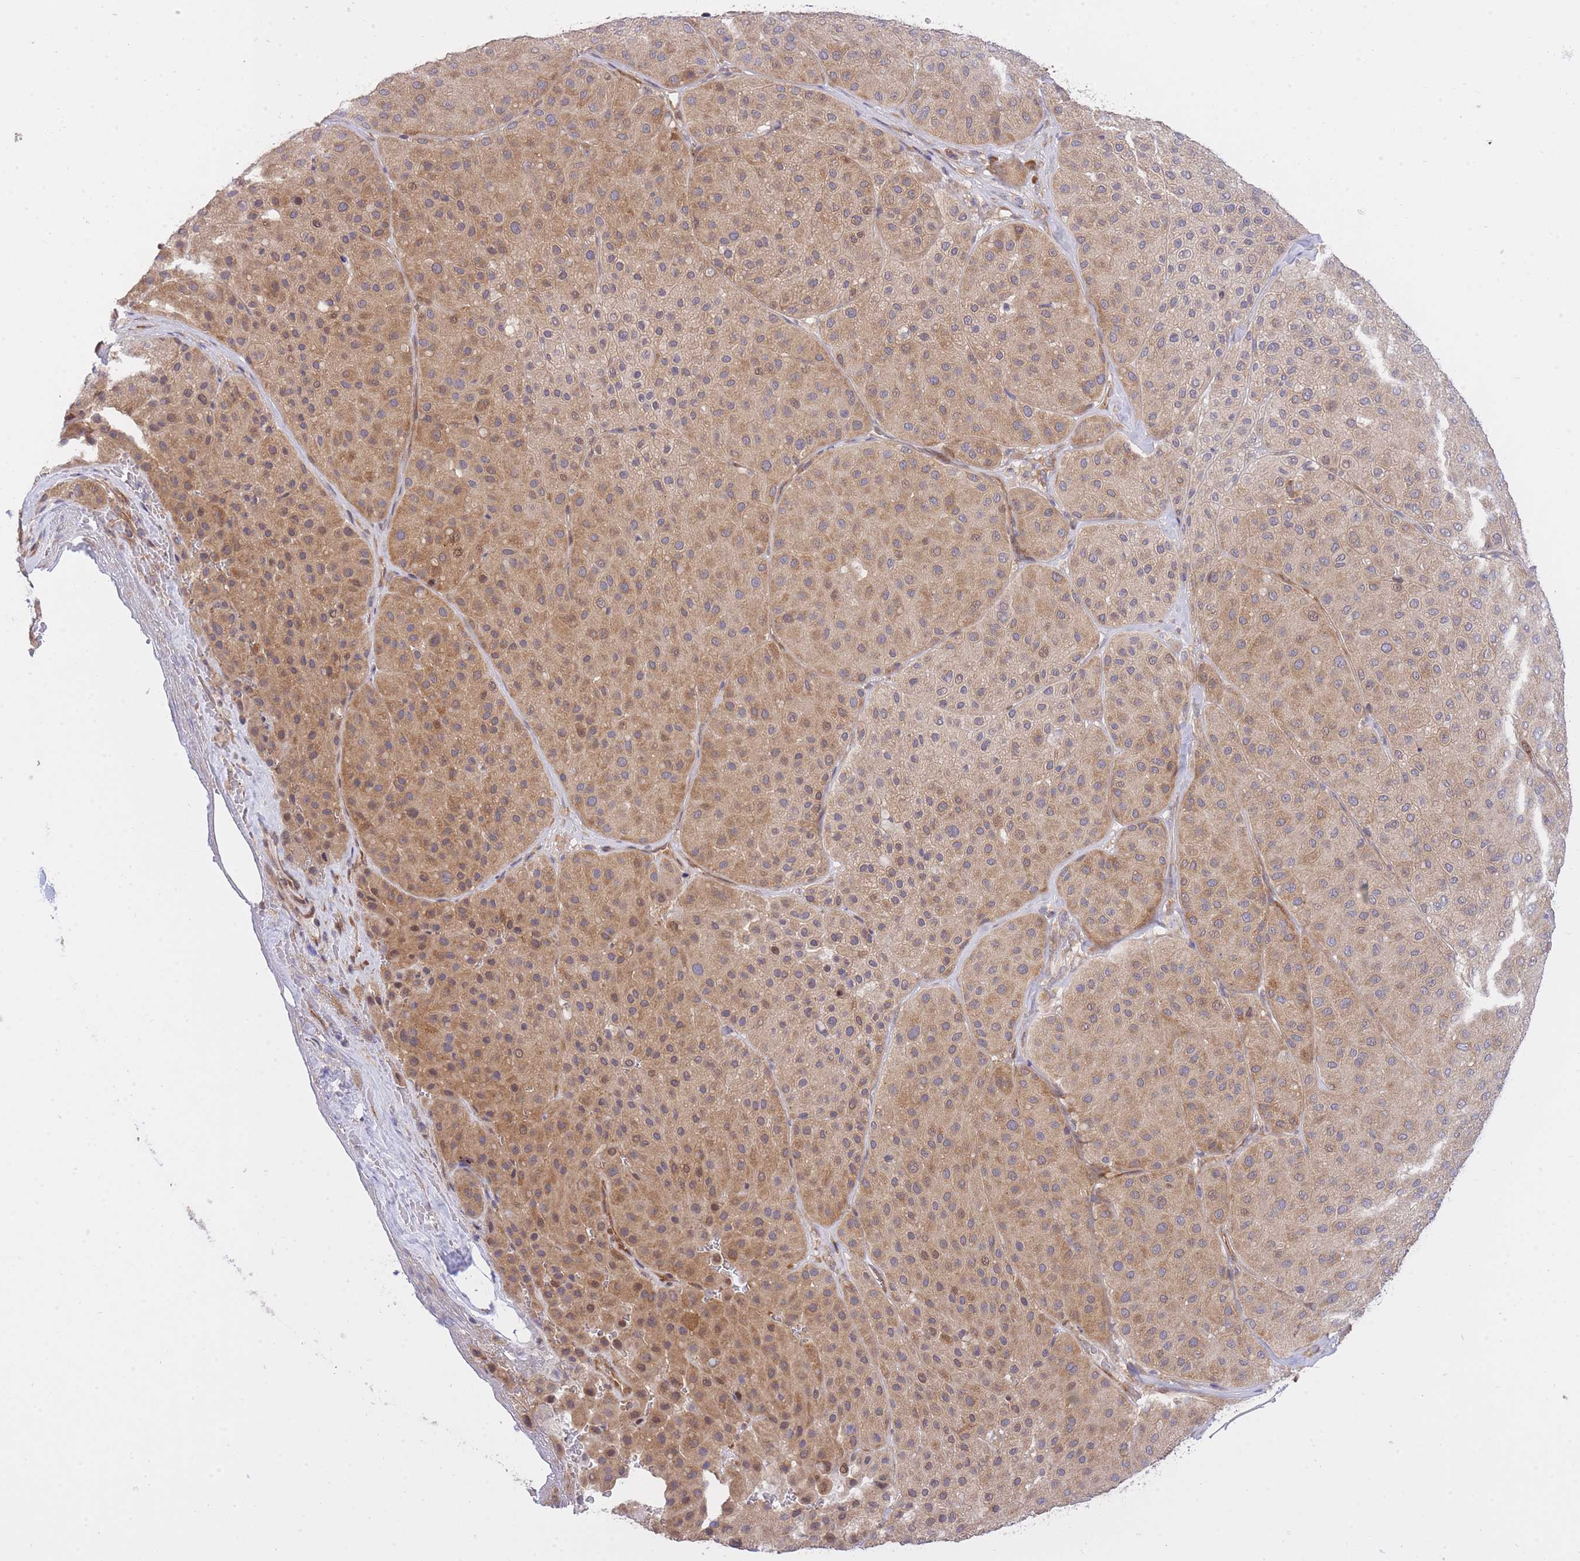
{"staining": {"intensity": "moderate", "quantity": ">75%", "location": "cytoplasmic/membranous"}, "tissue": "melanoma", "cell_type": "Tumor cells", "image_type": "cancer", "snomed": [{"axis": "morphology", "description": "Malignant melanoma, Metastatic site"}, {"axis": "topography", "description": "Smooth muscle"}], "caption": "IHC photomicrograph of human melanoma stained for a protein (brown), which exhibits medium levels of moderate cytoplasmic/membranous expression in approximately >75% of tumor cells.", "gene": "EIF2B2", "patient": {"sex": "male", "age": 41}}